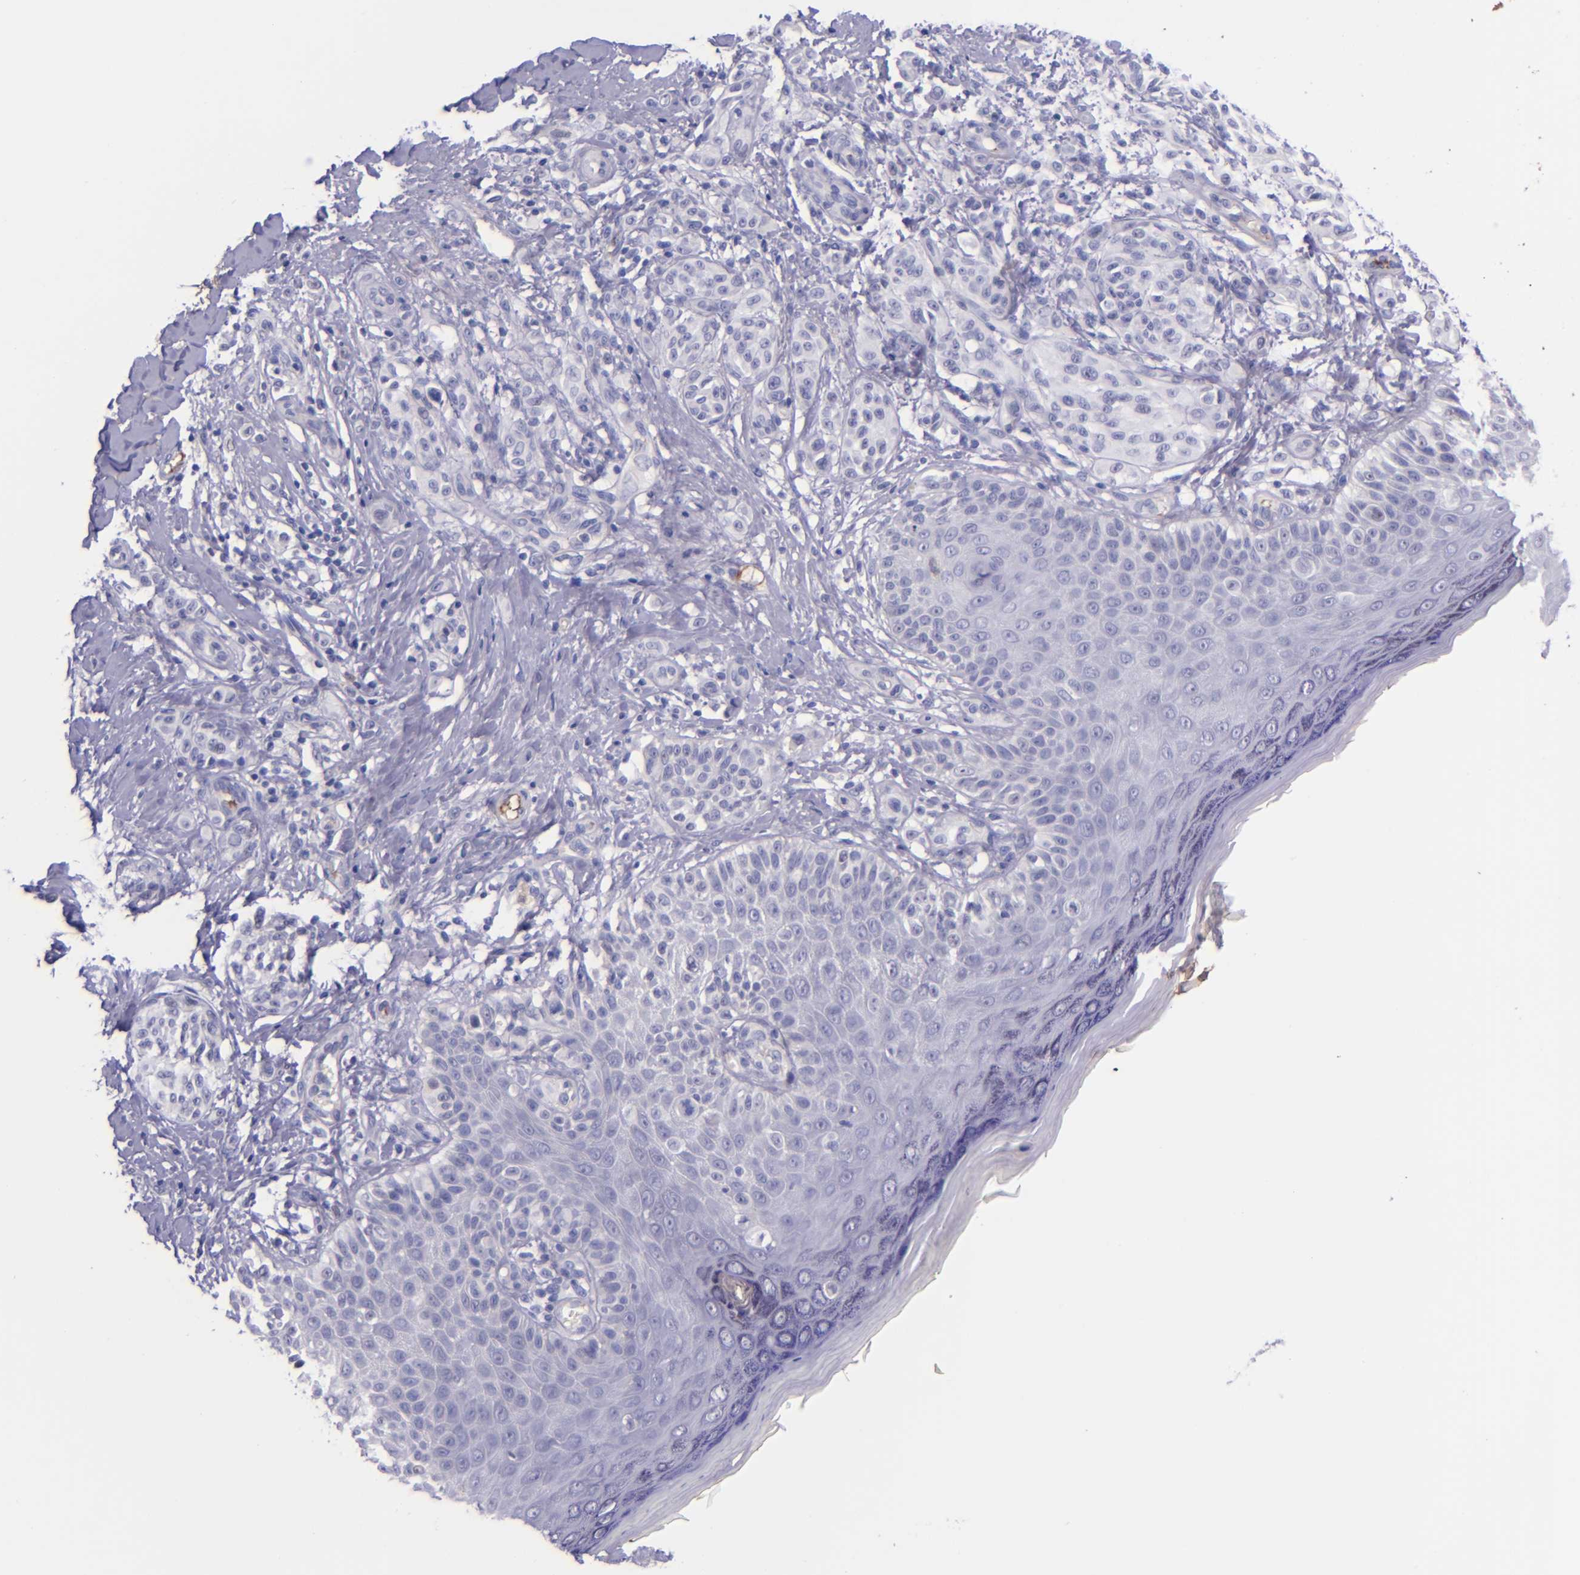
{"staining": {"intensity": "negative", "quantity": "none", "location": "none"}, "tissue": "melanoma", "cell_type": "Tumor cells", "image_type": "cancer", "snomed": [{"axis": "morphology", "description": "Malignant melanoma, NOS"}, {"axis": "topography", "description": "Skin"}], "caption": "Immunohistochemical staining of human malignant melanoma displays no significant positivity in tumor cells.", "gene": "KNG1", "patient": {"sex": "male", "age": 57}}